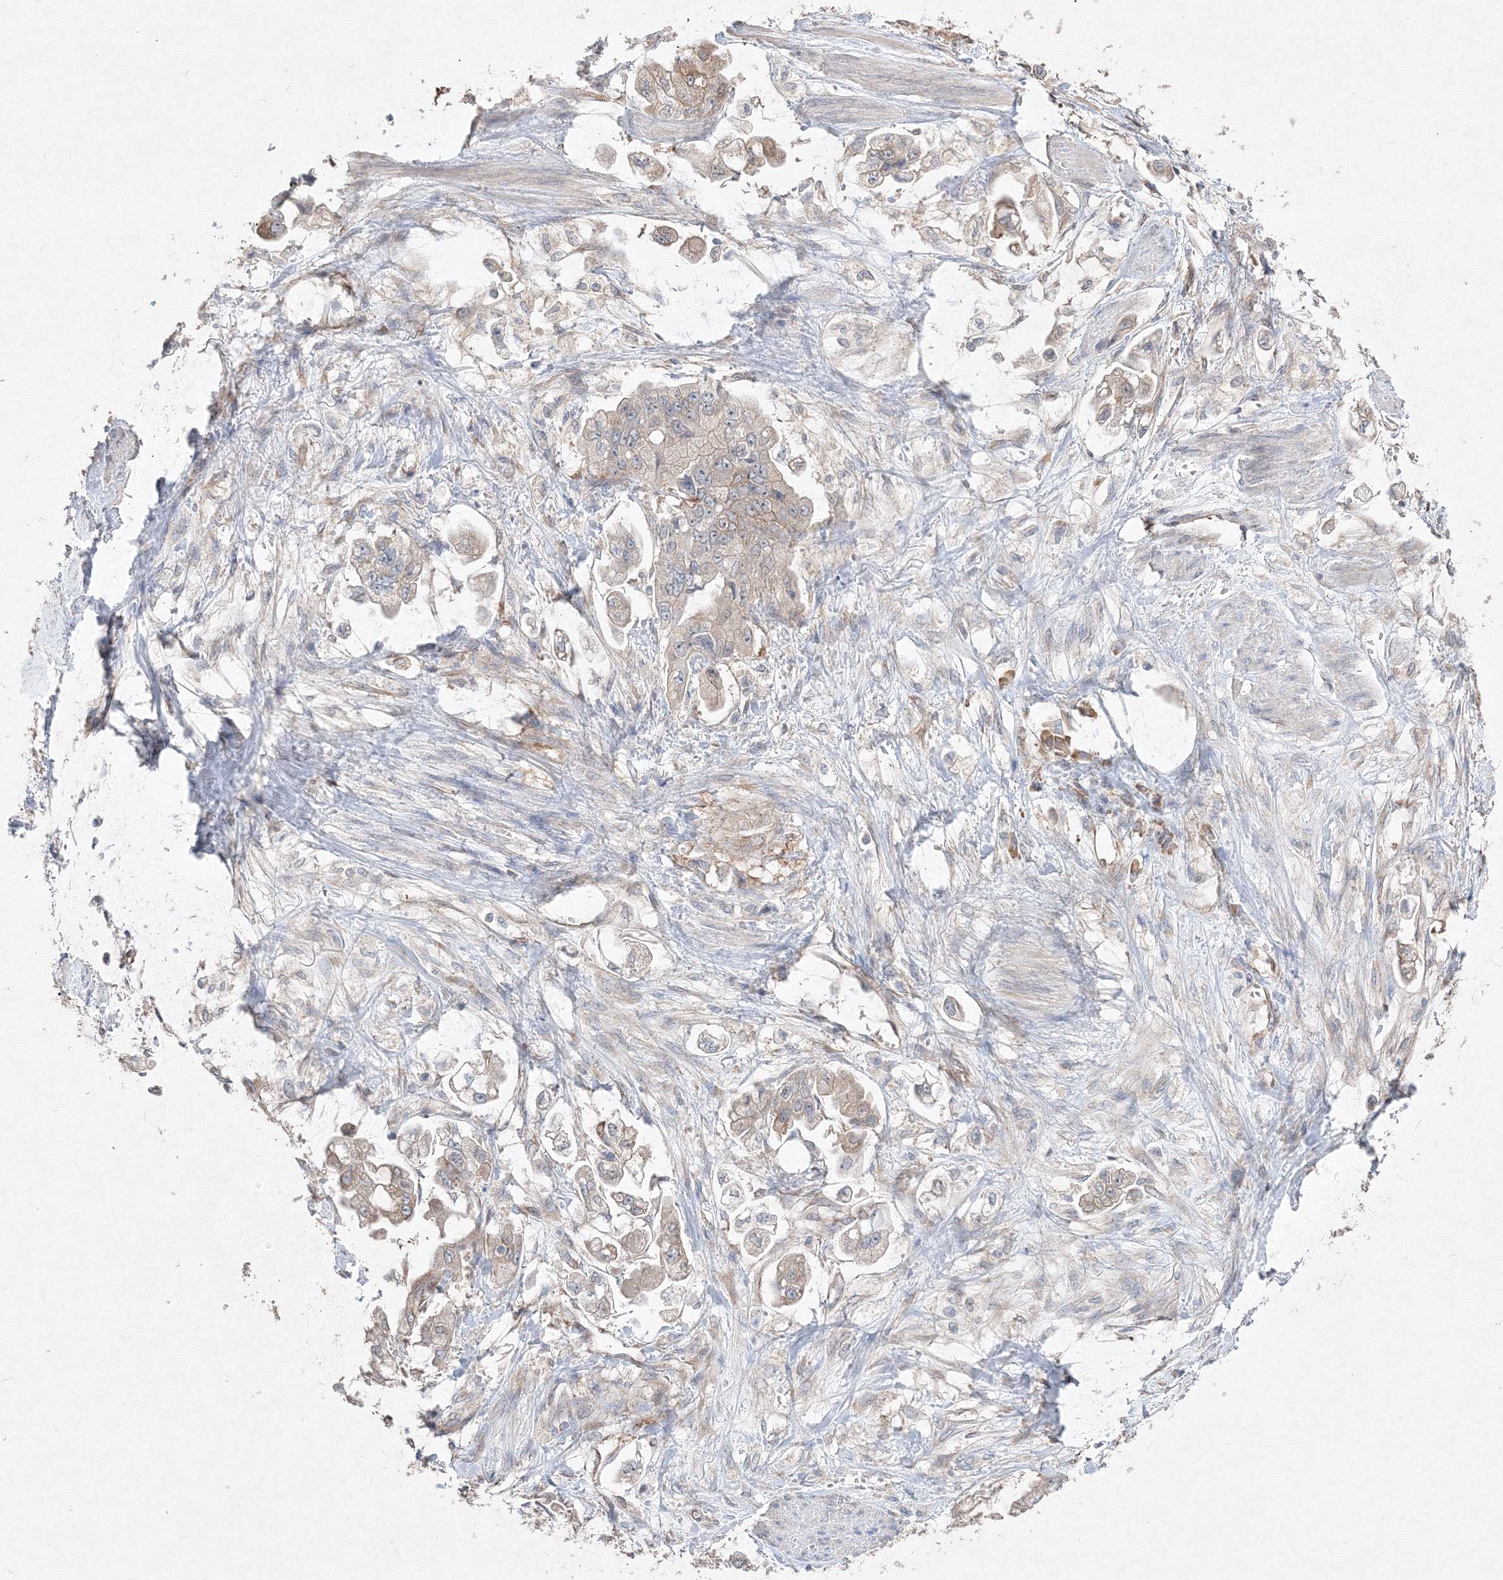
{"staining": {"intensity": "weak", "quantity": "25%-75%", "location": "cytoplasmic/membranous"}, "tissue": "stomach cancer", "cell_type": "Tumor cells", "image_type": "cancer", "snomed": [{"axis": "morphology", "description": "Adenocarcinoma, NOS"}, {"axis": "topography", "description": "Stomach"}], "caption": "Human stomach adenocarcinoma stained for a protein (brown) displays weak cytoplasmic/membranous positive staining in about 25%-75% of tumor cells.", "gene": "FBXL8", "patient": {"sex": "male", "age": 62}}